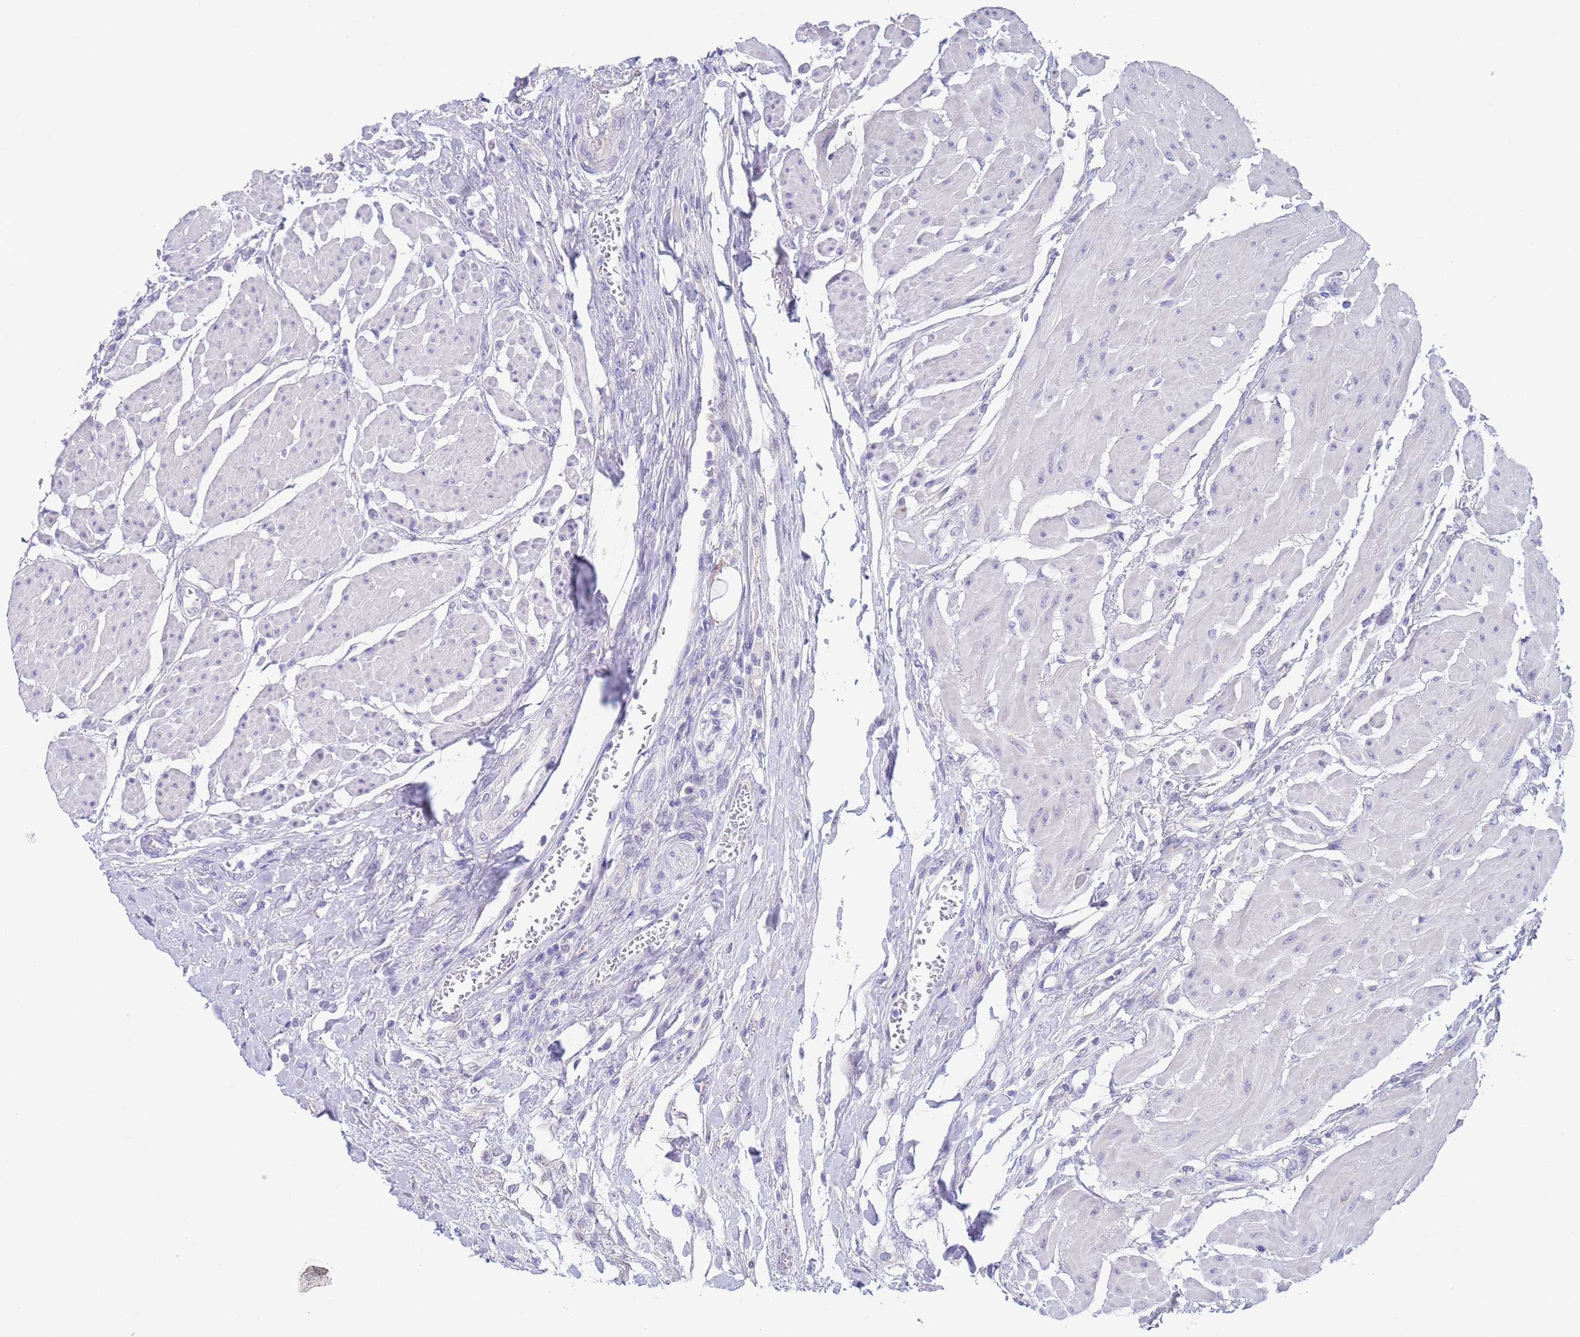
{"staining": {"intensity": "negative", "quantity": "none", "location": "none"}, "tissue": "urothelial cancer", "cell_type": "Tumor cells", "image_type": "cancer", "snomed": [{"axis": "morphology", "description": "Urothelial carcinoma, High grade"}, {"axis": "topography", "description": "Urinary bladder"}], "caption": "This is an immunohistochemistry image of urothelial cancer. There is no positivity in tumor cells.", "gene": "SPIRE2", "patient": {"sex": "female", "age": 79}}